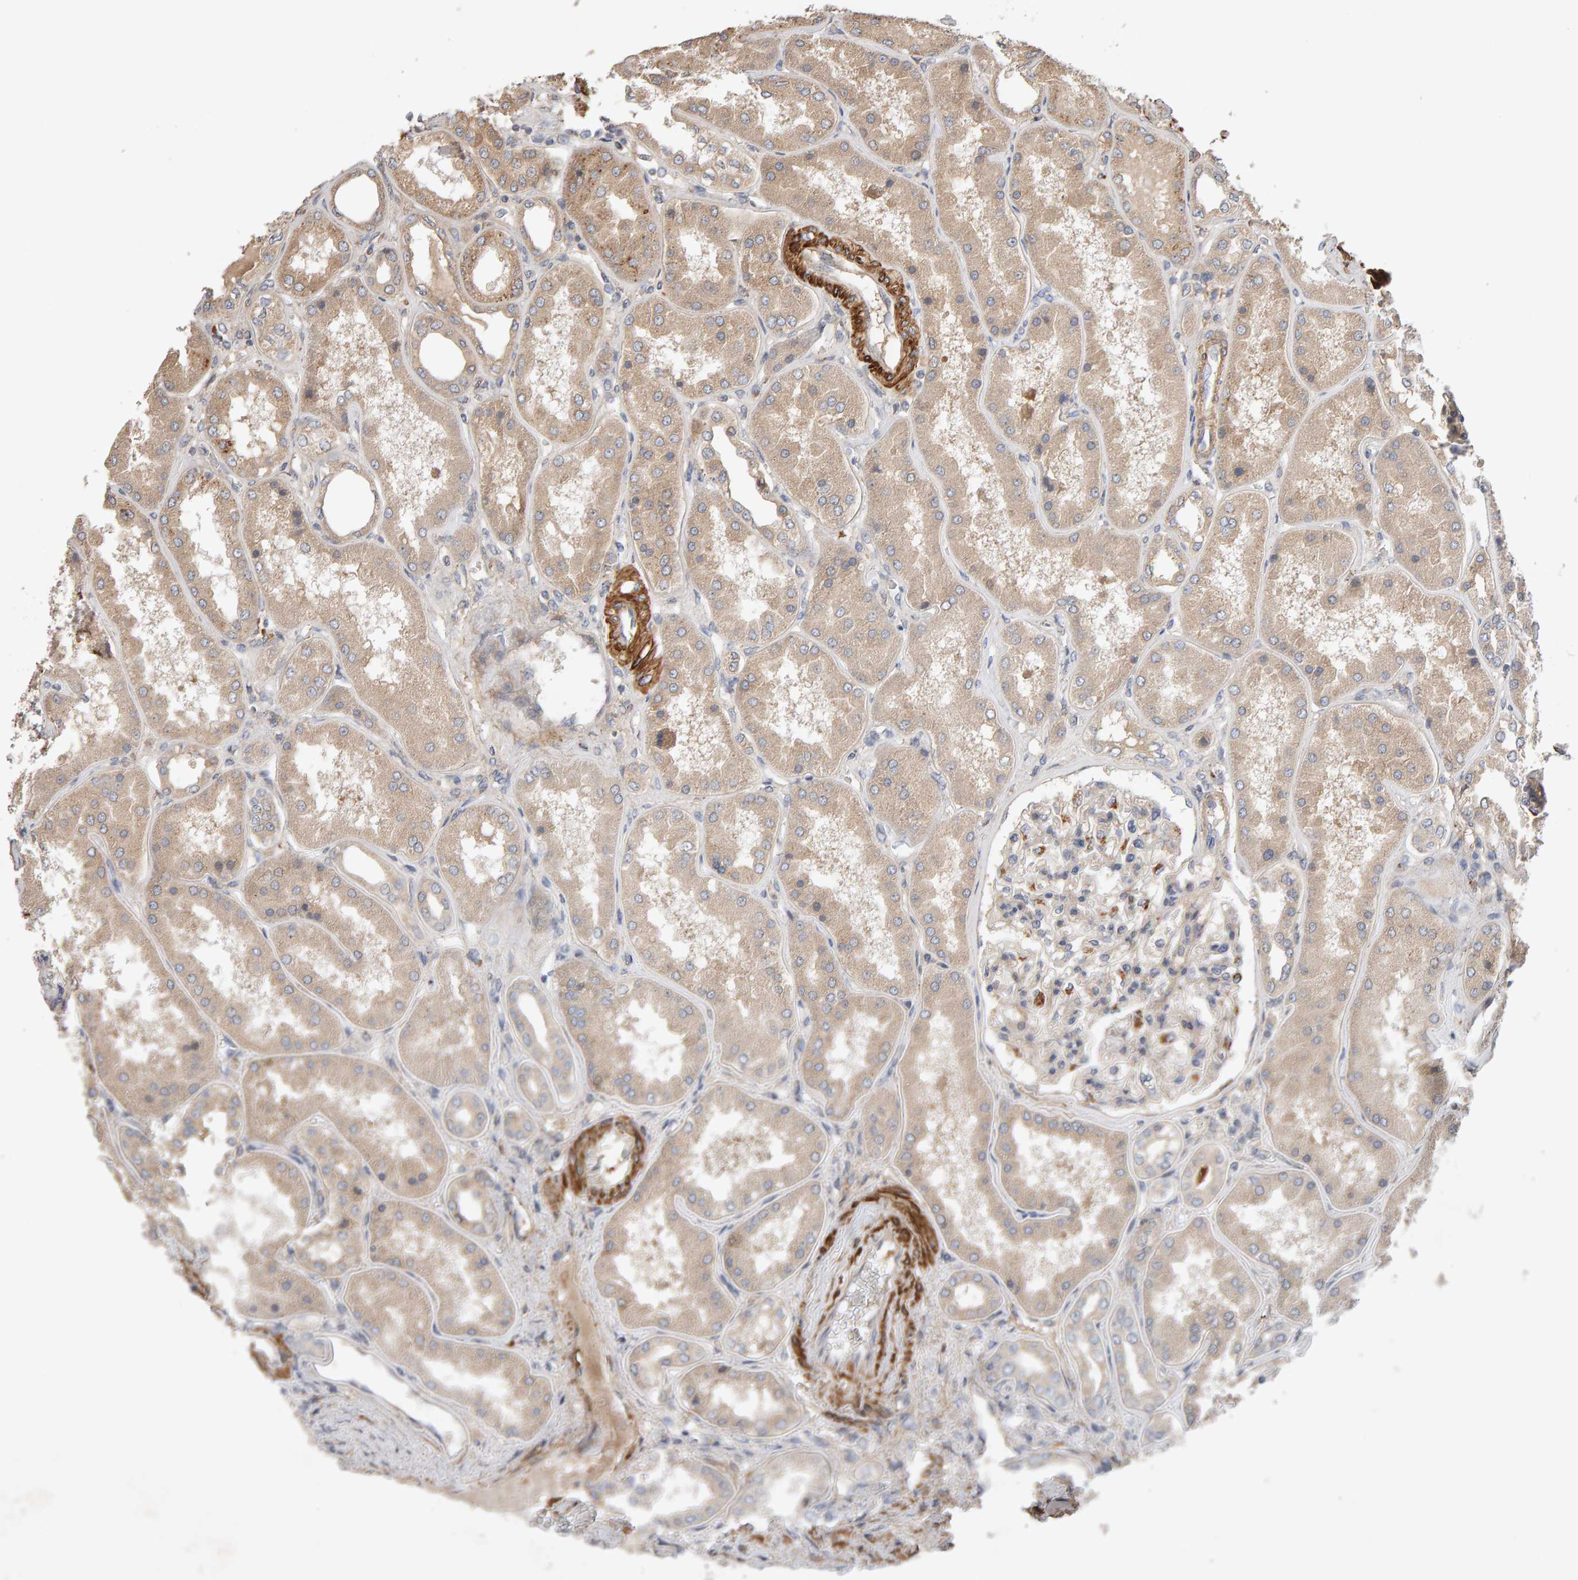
{"staining": {"intensity": "moderate", "quantity": ">75%", "location": "cytoplasmic/membranous"}, "tissue": "kidney", "cell_type": "Cells in glomeruli", "image_type": "normal", "snomed": [{"axis": "morphology", "description": "Normal tissue, NOS"}, {"axis": "topography", "description": "Kidney"}], "caption": "Protein expression analysis of unremarkable kidney displays moderate cytoplasmic/membranous positivity in approximately >75% of cells in glomeruli. The staining was performed using DAB to visualize the protein expression in brown, while the nuclei were stained in blue with hematoxylin (Magnification: 20x).", "gene": "RNF19A", "patient": {"sex": "female", "age": 56}}